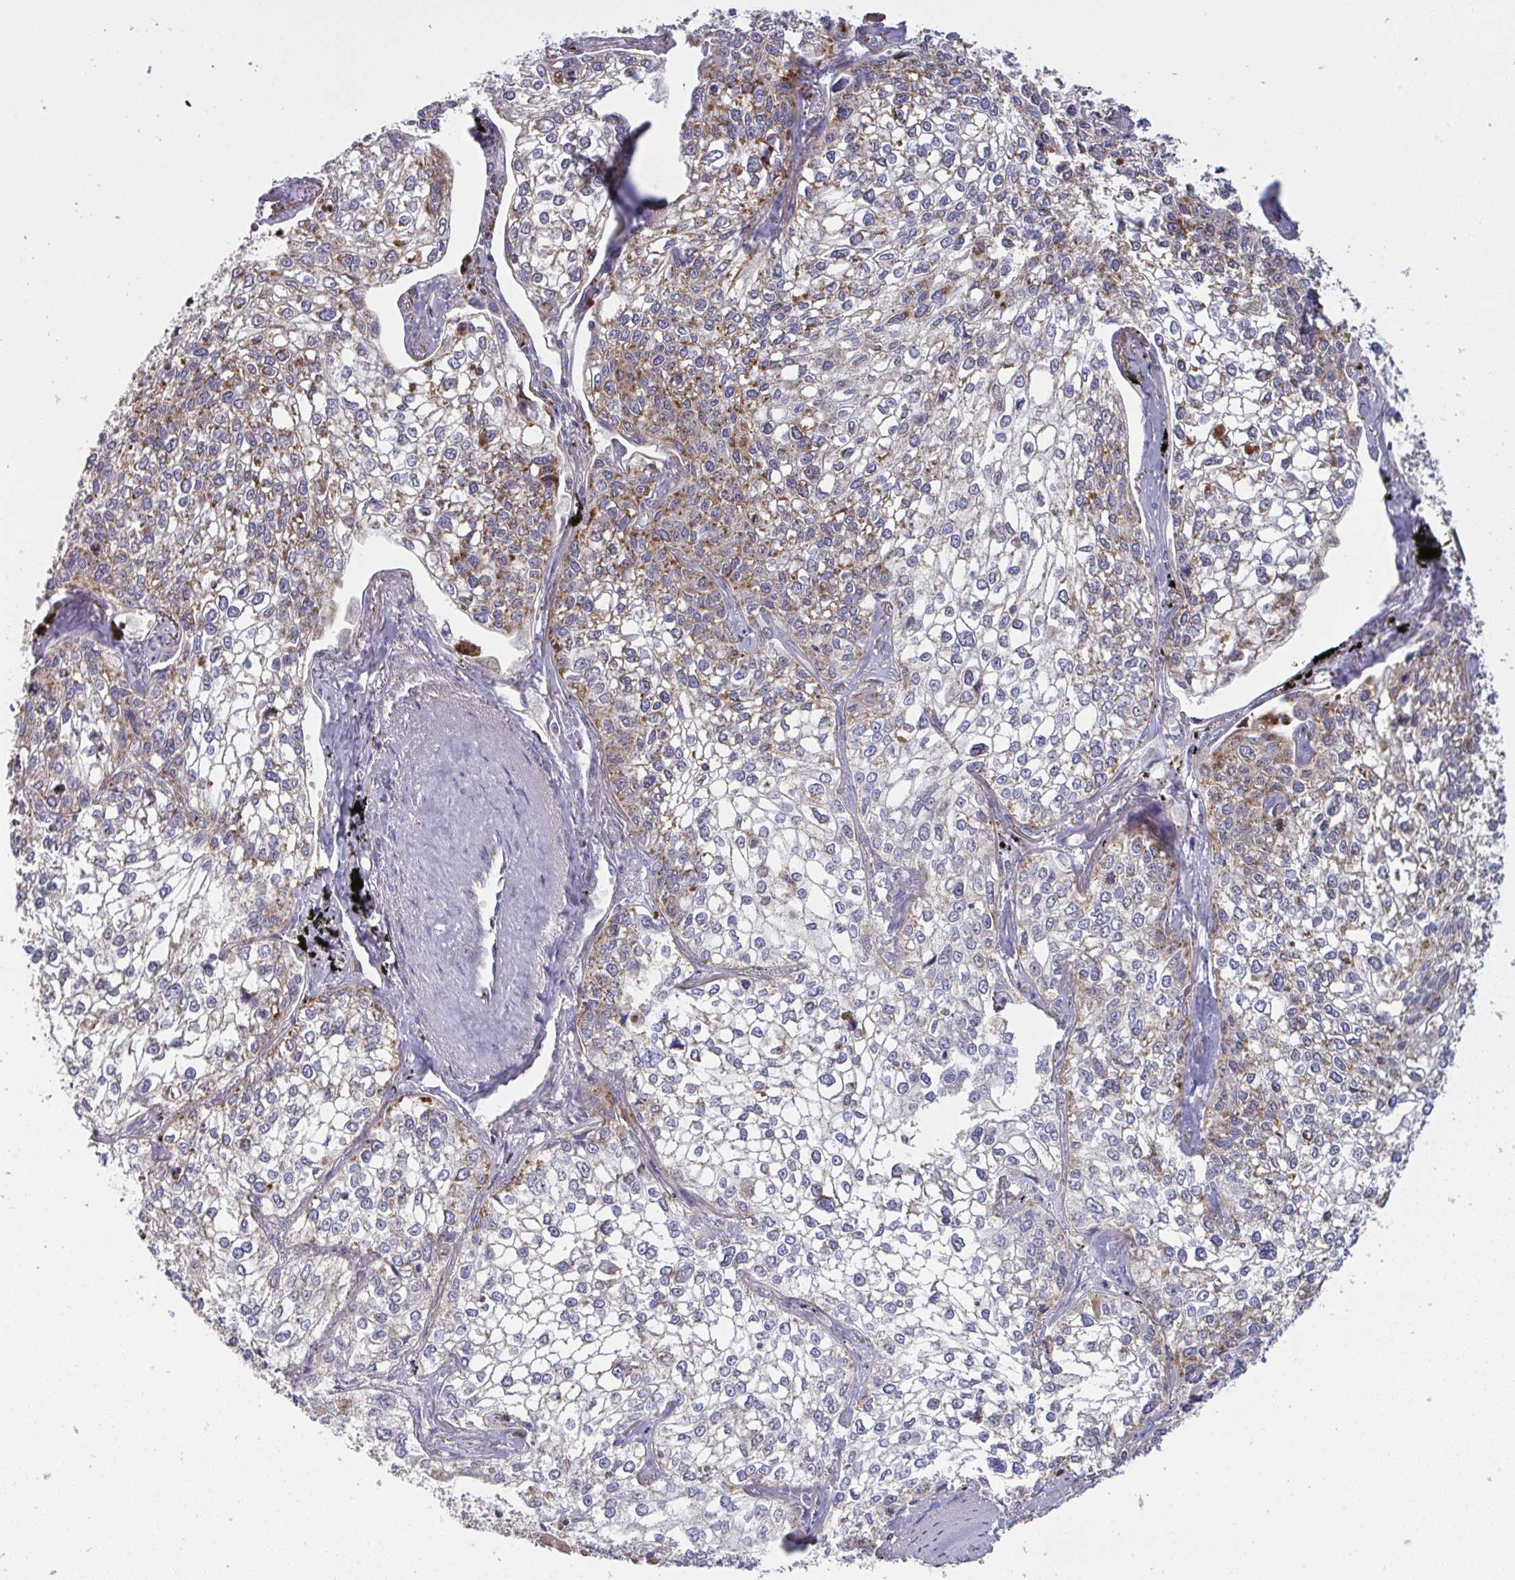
{"staining": {"intensity": "moderate", "quantity": "<25%", "location": "cytoplasmic/membranous"}, "tissue": "lung cancer", "cell_type": "Tumor cells", "image_type": "cancer", "snomed": [{"axis": "morphology", "description": "Squamous cell carcinoma, NOS"}, {"axis": "topography", "description": "Lung"}], "caption": "Human lung cancer stained with a brown dye exhibits moderate cytoplasmic/membranous positive staining in about <25% of tumor cells.", "gene": "MICOS10", "patient": {"sex": "male", "age": 74}}